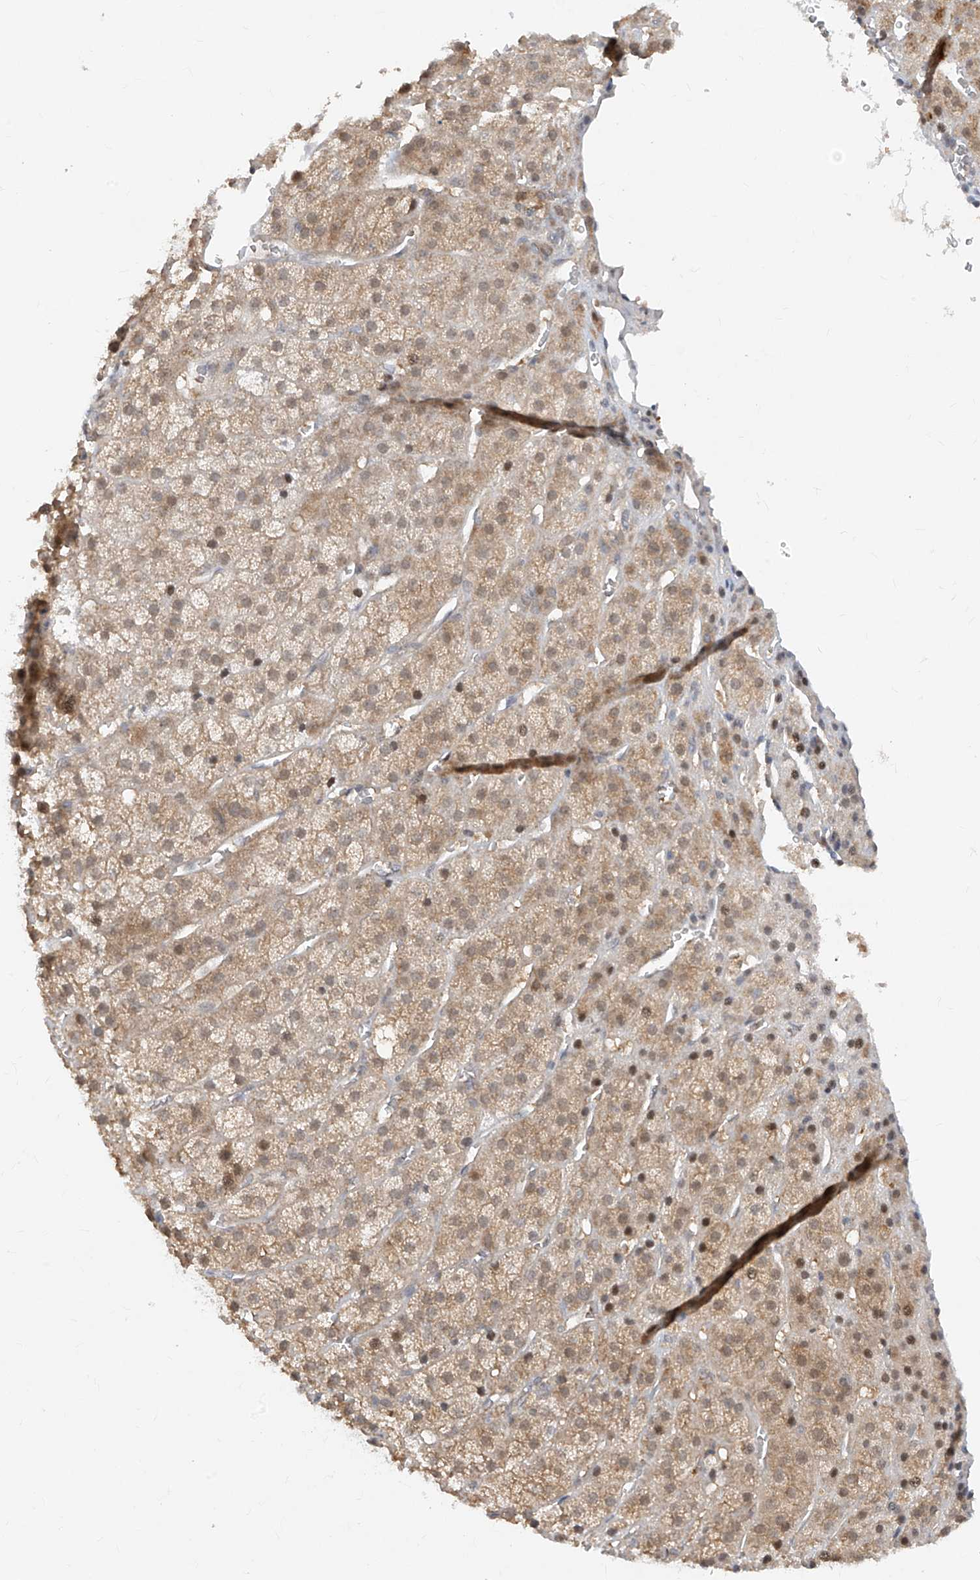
{"staining": {"intensity": "moderate", "quantity": "25%-75%", "location": "cytoplasmic/membranous,nuclear"}, "tissue": "adrenal gland", "cell_type": "Glandular cells", "image_type": "normal", "snomed": [{"axis": "morphology", "description": "Normal tissue, NOS"}, {"axis": "topography", "description": "Adrenal gland"}], "caption": "DAB (3,3'-diaminobenzidine) immunohistochemical staining of benign human adrenal gland displays moderate cytoplasmic/membranous,nuclear protein staining in approximately 25%-75% of glandular cells.", "gene": "ZNF358", "patient": {"sex": "female", "age": 57}}